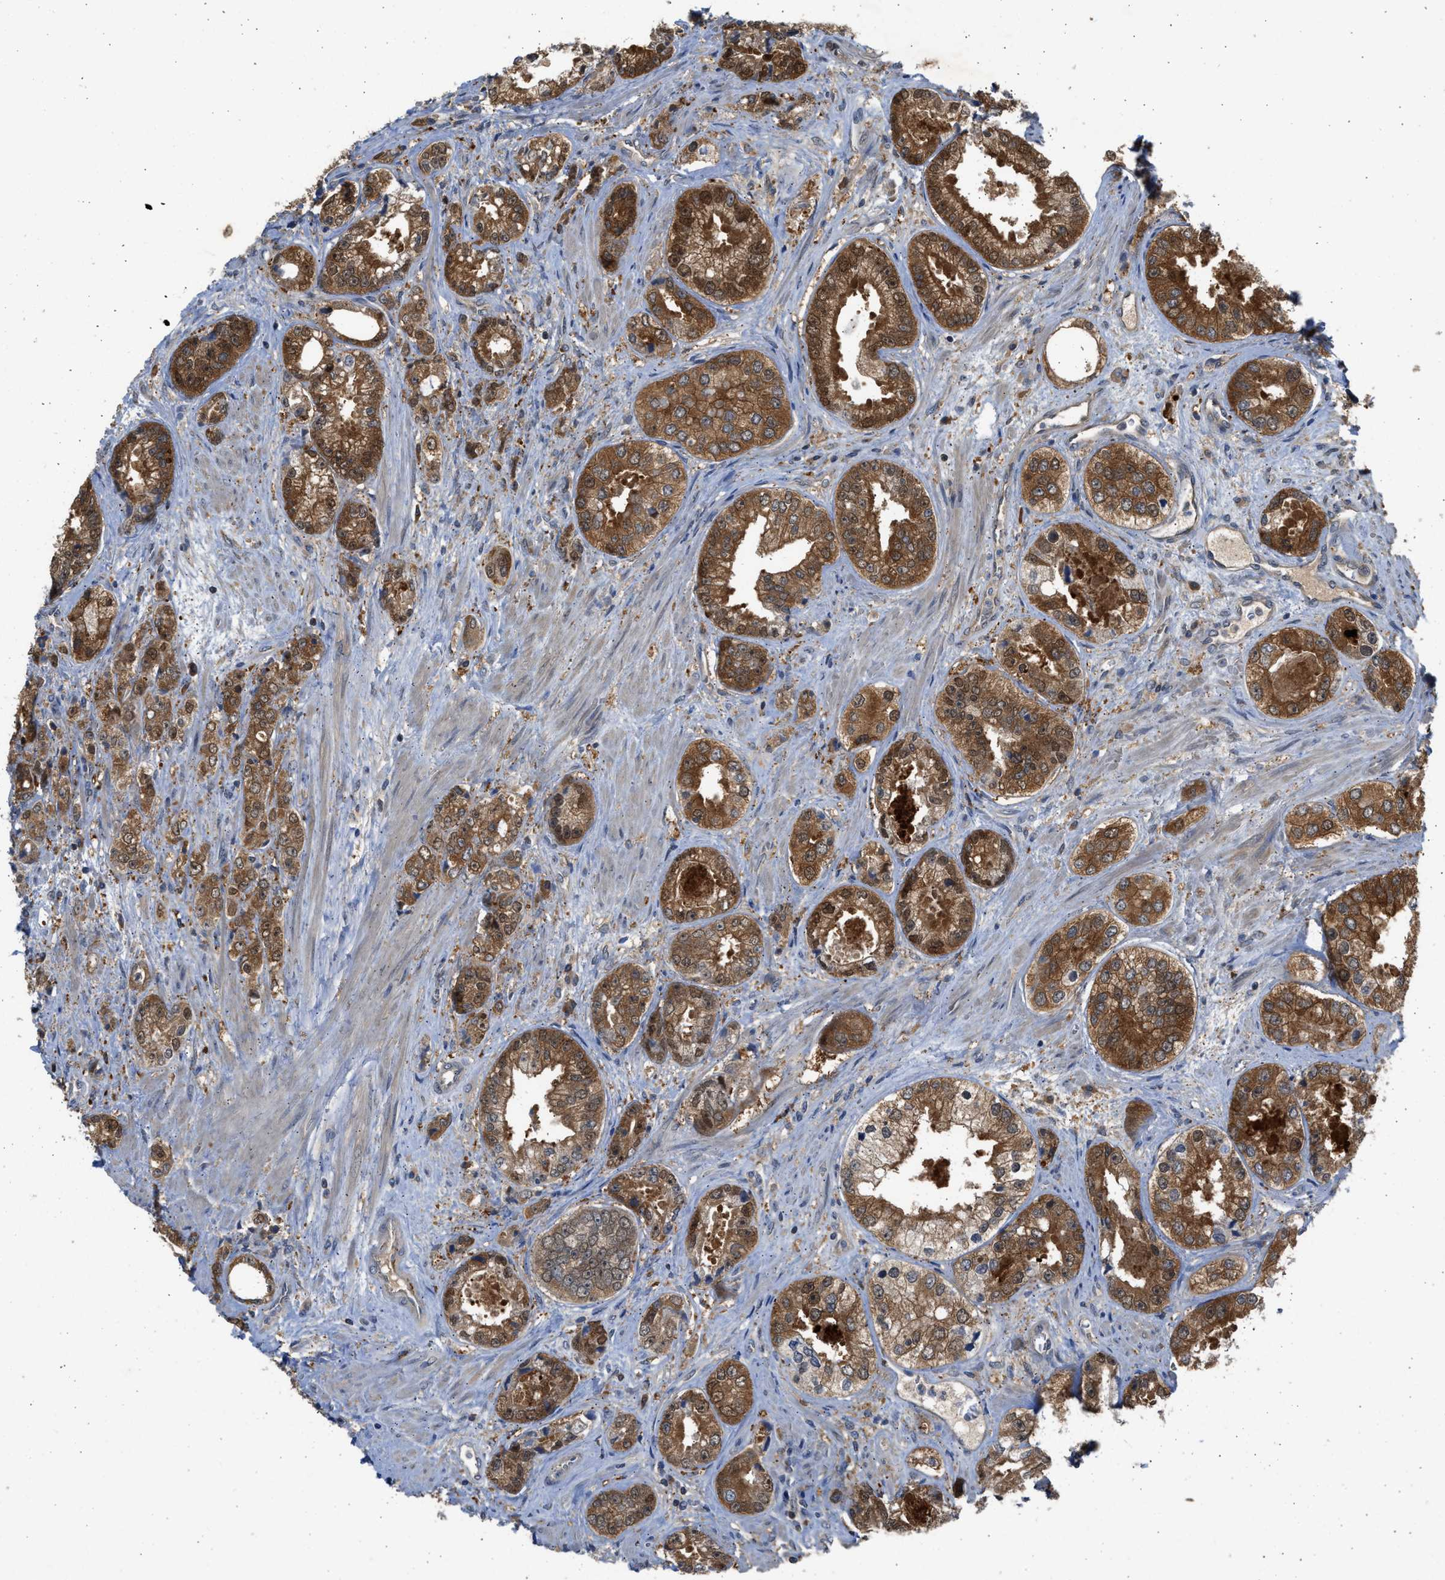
{"staining": {"intensity": "moderate", "quantity": ">75%", "location": "cytoplasmic/membranous"}, "tissue": "prostate cancer", "cell_type": "Tumor cells", "image_type": "cancer", "snomed": [{"axis": "morphology", "description": "Adenocarcinoma, High grade"}, {"axis": "topography", "description": "Prostate"}], "caption": "Approximately >75% of tumor cells in prostate cancer (high-grade adenocarcinoma) demonstrate moderate cytoplasmic/membranous protein positivity as visualized by brown immunohistochemical staining.", "gene": "MAPK7", "patient": {"sex": "male", "age": 61}}